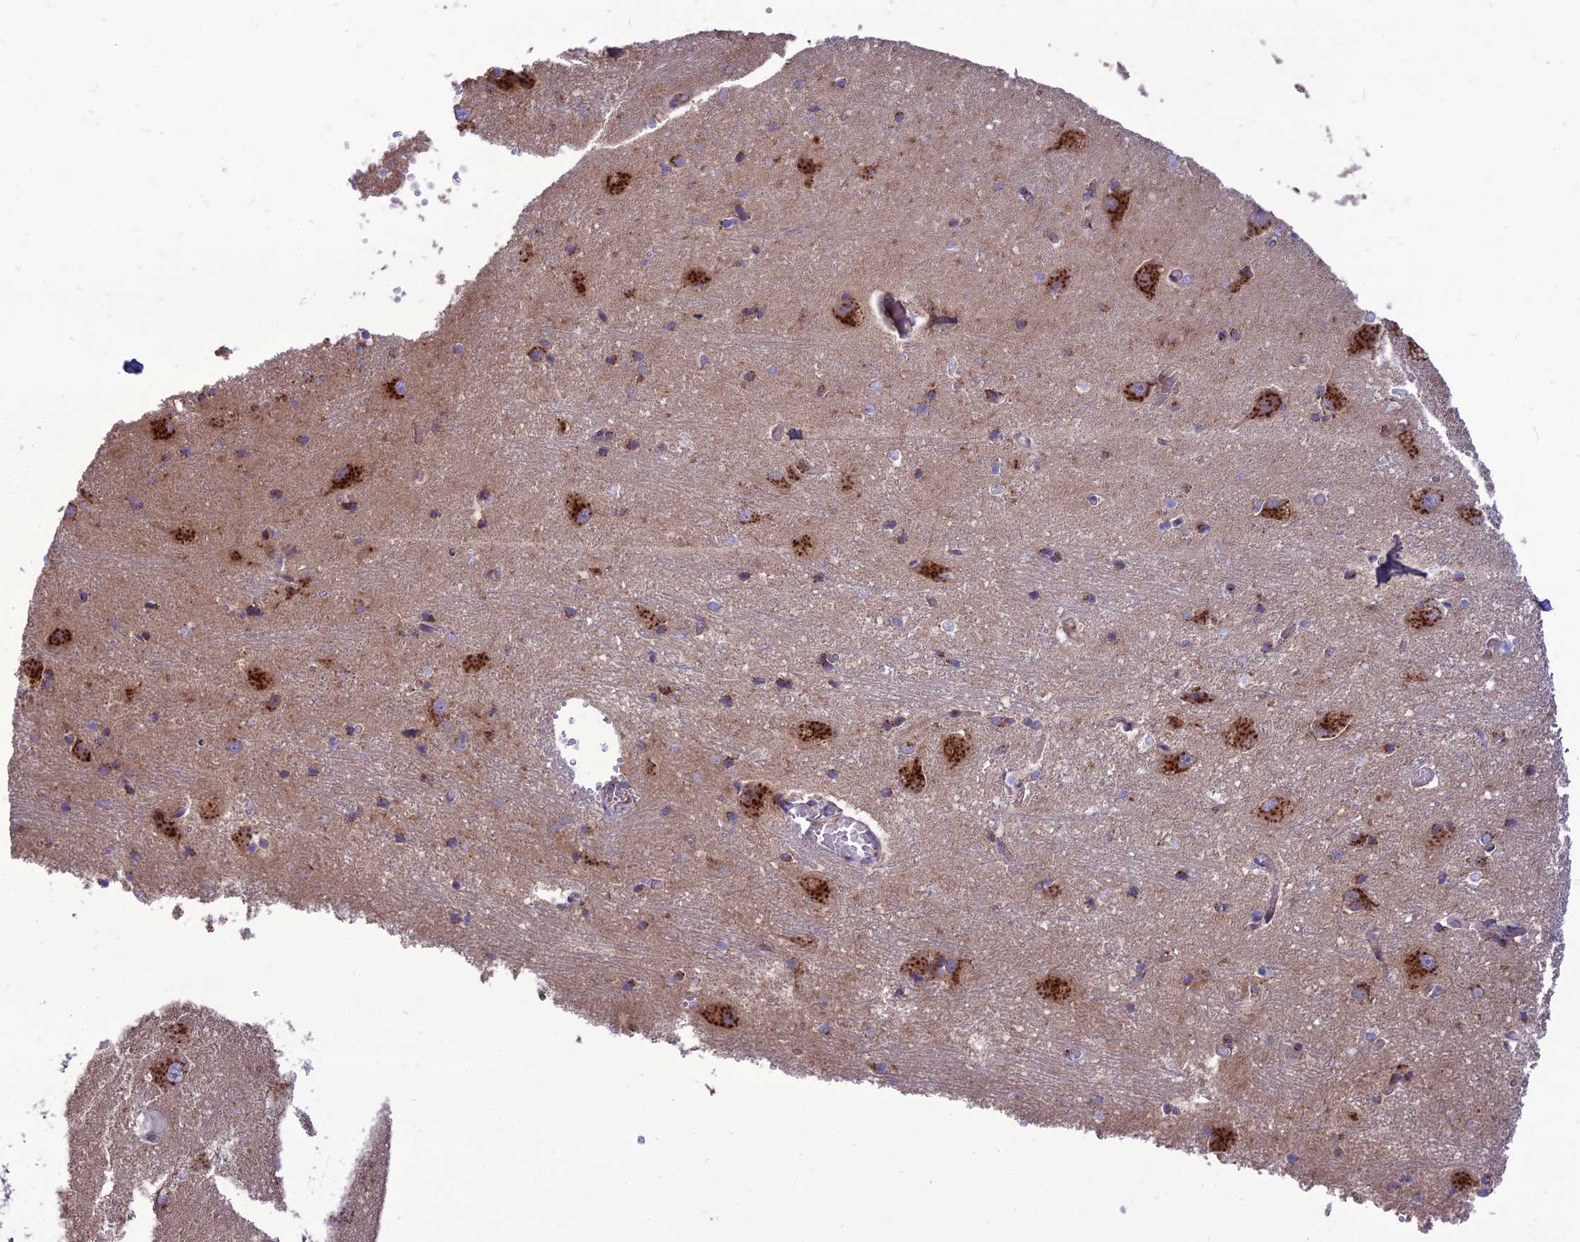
{"staining": {"intensity": "negative", "quantity": "none", "location": "none"}, "tissue": "caudate", "cell_type": "Glial cells", "image_type": "normal", "snomed": [{"axis": "morphology", "description": "Normal tissue, NOS"}, {"axis": "topography", "description": "Lateral ventricle wall"}], "caption": "This image is of benign caudate stained with IHC to label a protein in brown with the nuclei are counter-stained blue. There is no expression in glial cells. (Immunohistochemistry, brightfield microscopy, high magnification).", "gene": "SPRYD7", "patient": {"sex": "male", "age": 37}}